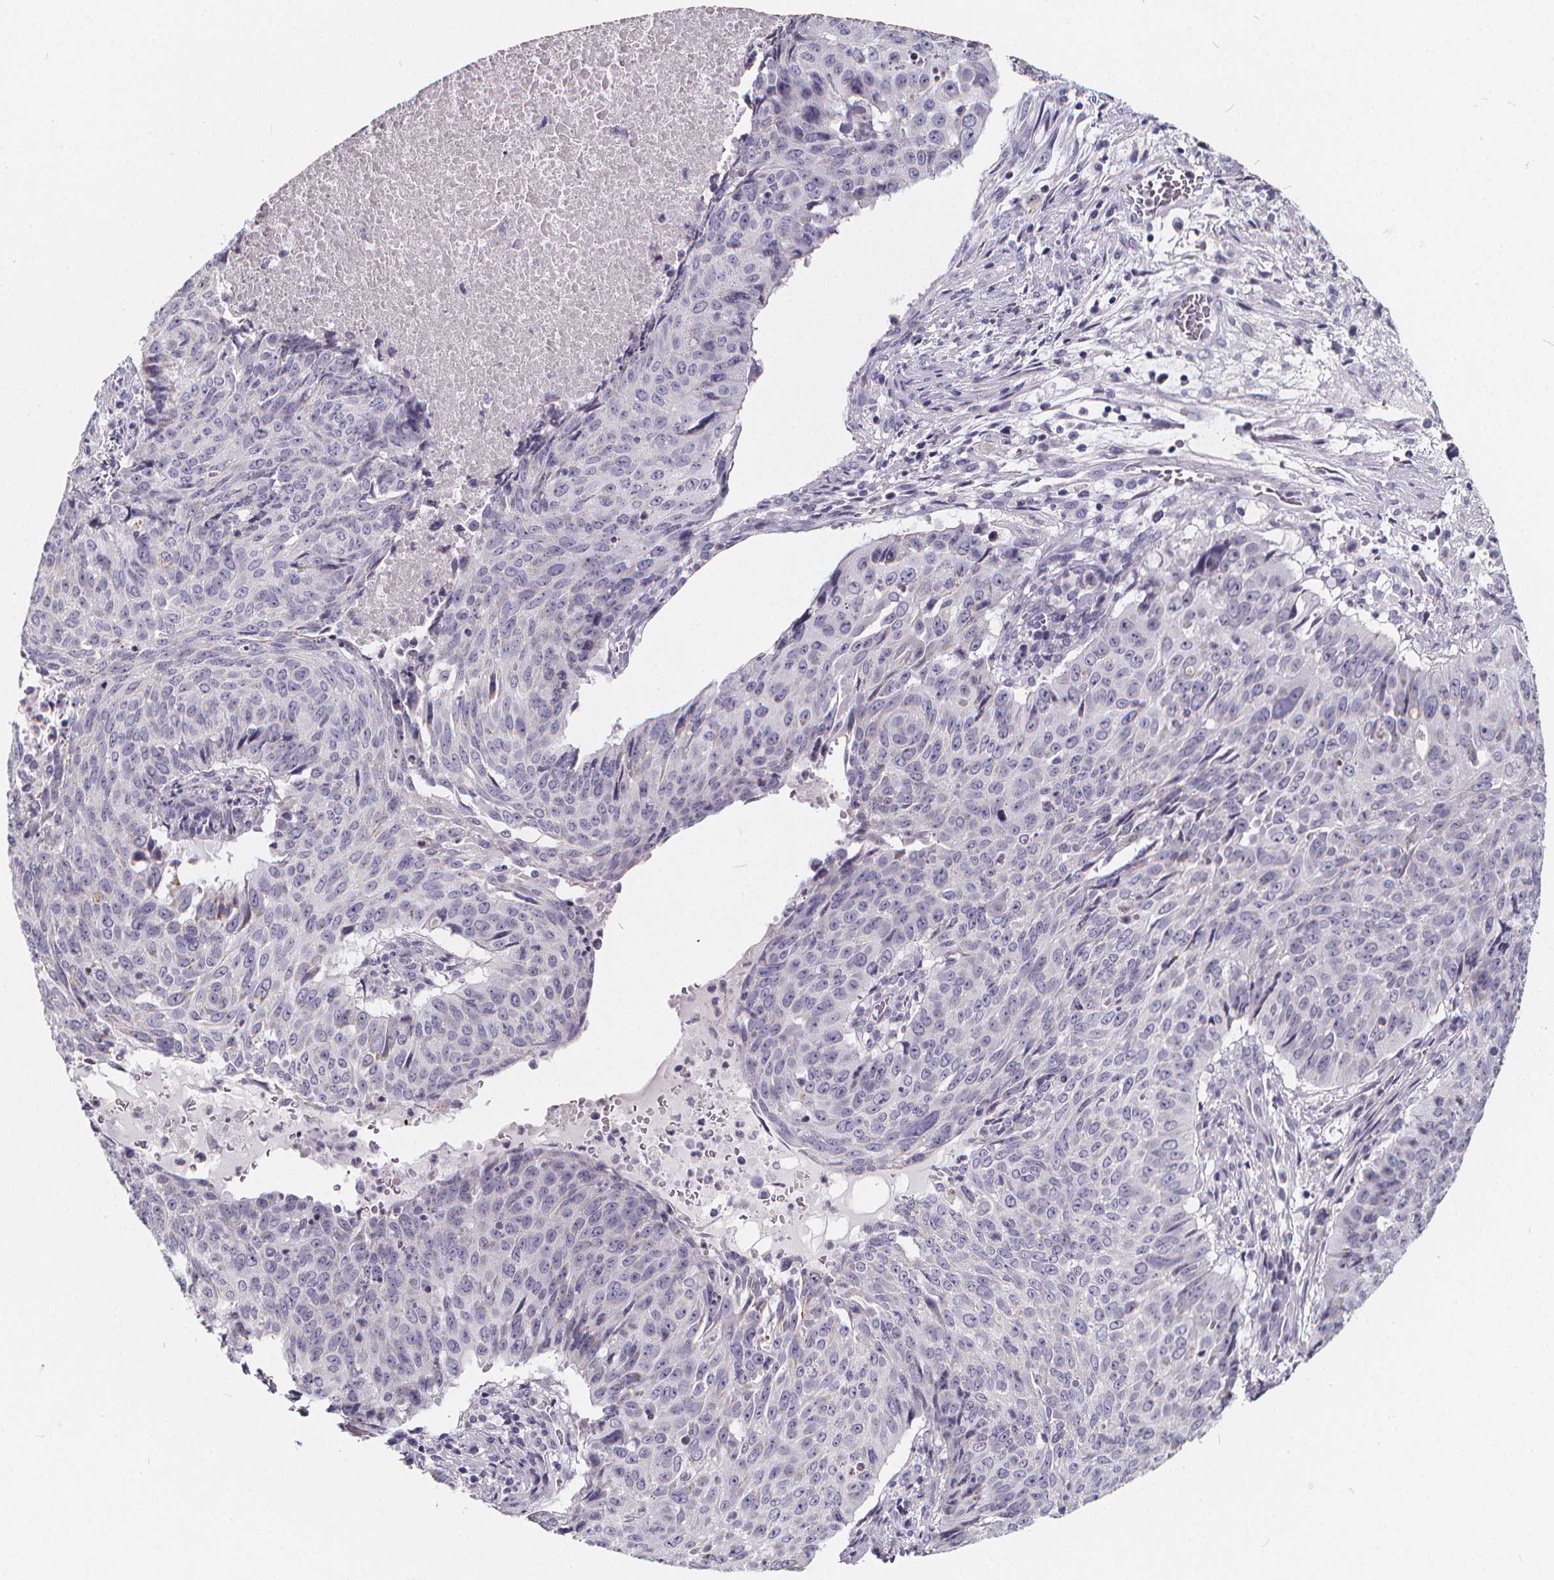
{"staining": {"intensity": "negative", "quantity": "none", "location": "none"}, "tissue": "lung cancer", "cell_type": "Tumor cells", "image_type": "cancer", "snomed": [{"axis": "morphology", "description": "Normal tissue, NOS"}, {"axis": "morphology", "description": "Squamous cell carcinoma, NOS"}, {"axis": "topography", "description": "Bronchus"}, {"axis": "topography", "description": "Lung"}], "caption": "High power microscopy photomicrograph of an IHC micrograph of lung squamous cell carcinoma, revealing no significant staining in tumor cells. Nuclei are stained in blue.", "gene": "SPEF2", "patient": {"sex": "male", "age": 64}}